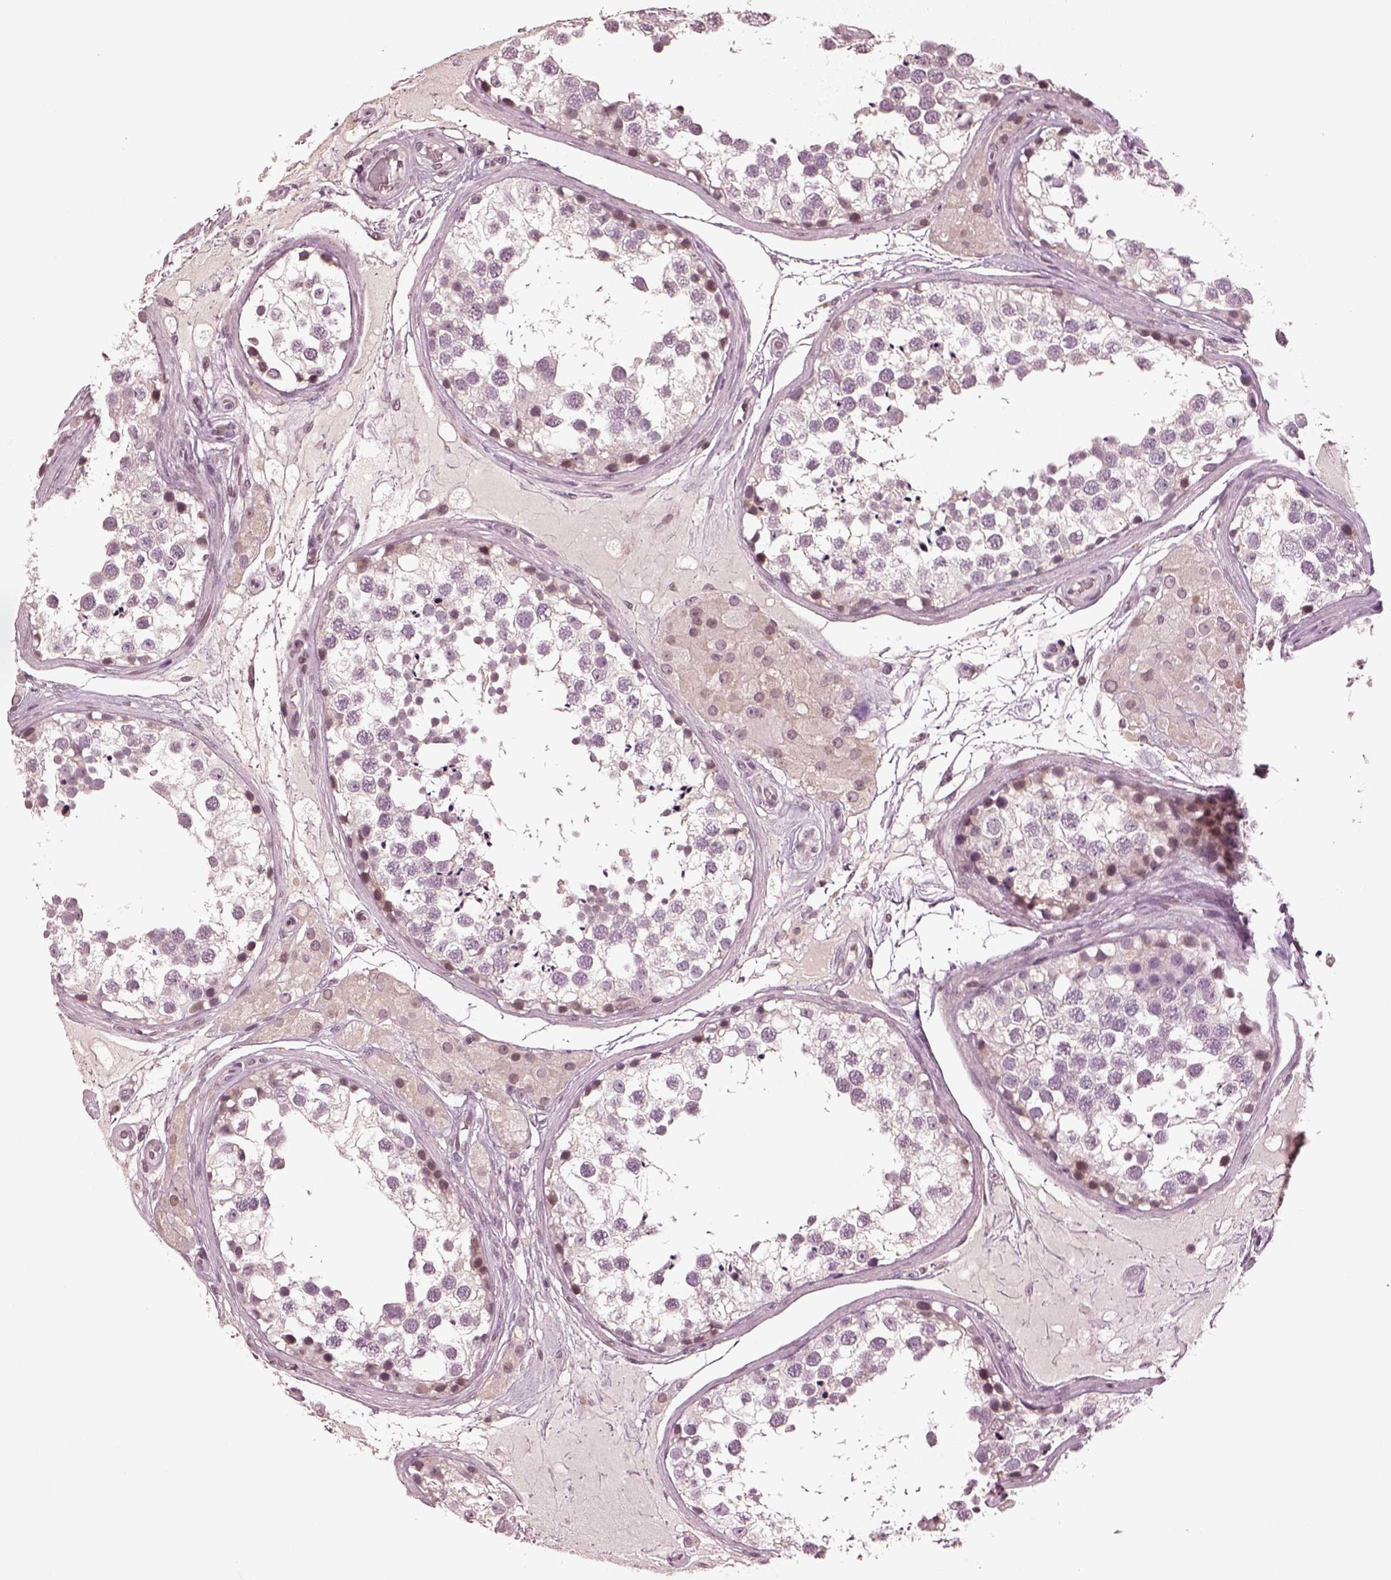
{"staining": {"intensity": "weak", "quantity": "<25%", "location": "nuclear"}, "tissue": "testis", "cell_type": "Cells in seminiferous ducts", "image_type": "normal", "snomed": [{"axis": "morphology", "description": "Normal tissue, NOS"}, {"axis": "morphology", "description": "Seminoma, NOS"}, {"axis": "topography", "description": "Testis"}], "caption": "Photomicrograph shows no protein expression in cells in seminiferous ducts of benign testis.", "gene": "GRM4", "patient": {"sex": "male", "age": 65}}